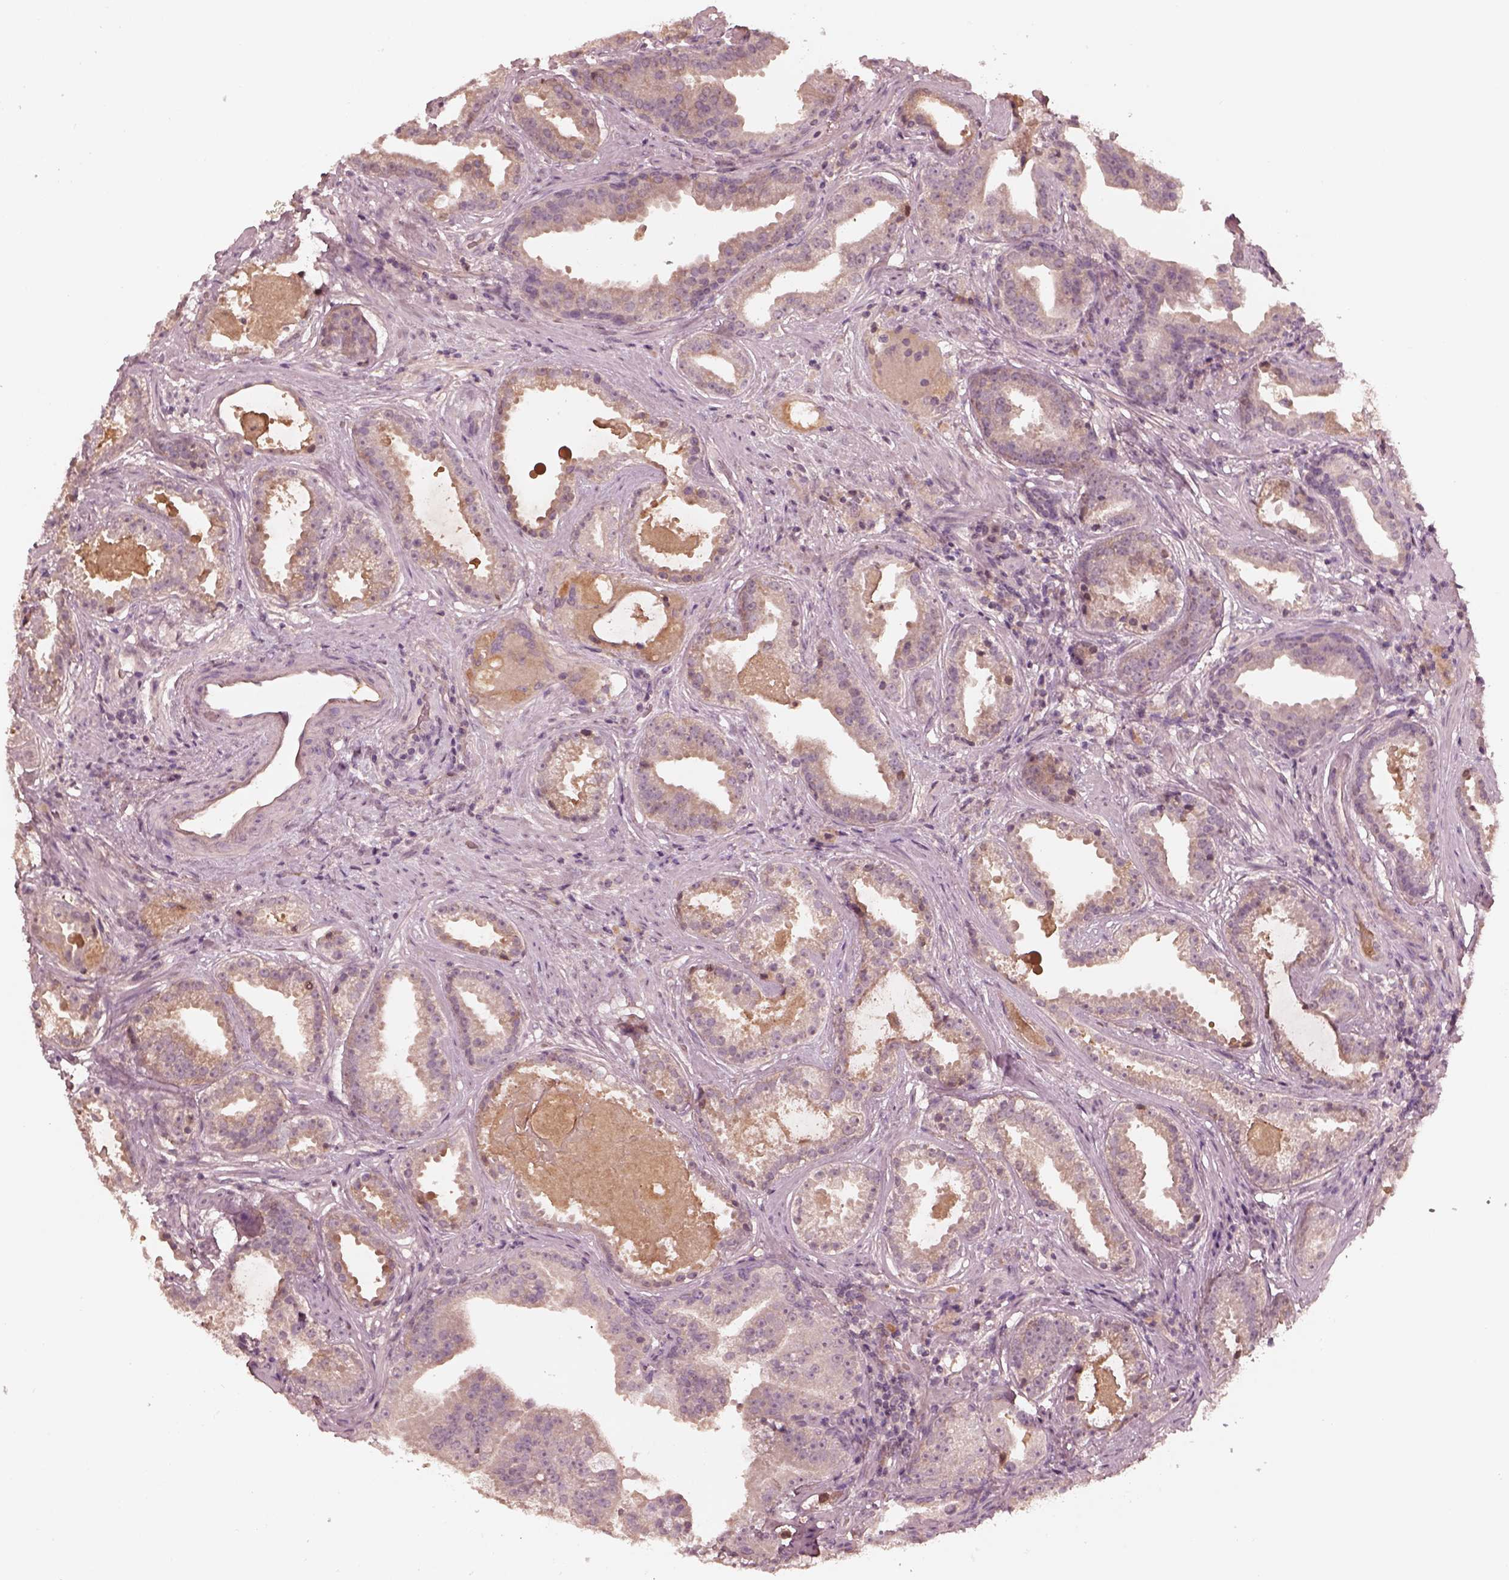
{"staining": {"intensity": "negative", "quantity": "none", "location": "none"}, "tissue": "prostate cancer", "cell_type": "Tumor cells", "image_type": "cancer", "snomed": [{"axis": "morphology", "description": "Adenocarcinoma, NOS"}, {"axis": "morphology", "description": "Adenocarcinoma, High grade"}, {"axis": "topography", "description": "Prostate"}], "caption": "Immunohistochemistry histopathology image of human prostate cancer stained for a protein (brown), which exhibits no expression in tumor cells. (IHC, brightfield microscopy, high magnification).", "gene": "TF", "patient": {"sex": "male", "age": 64}}